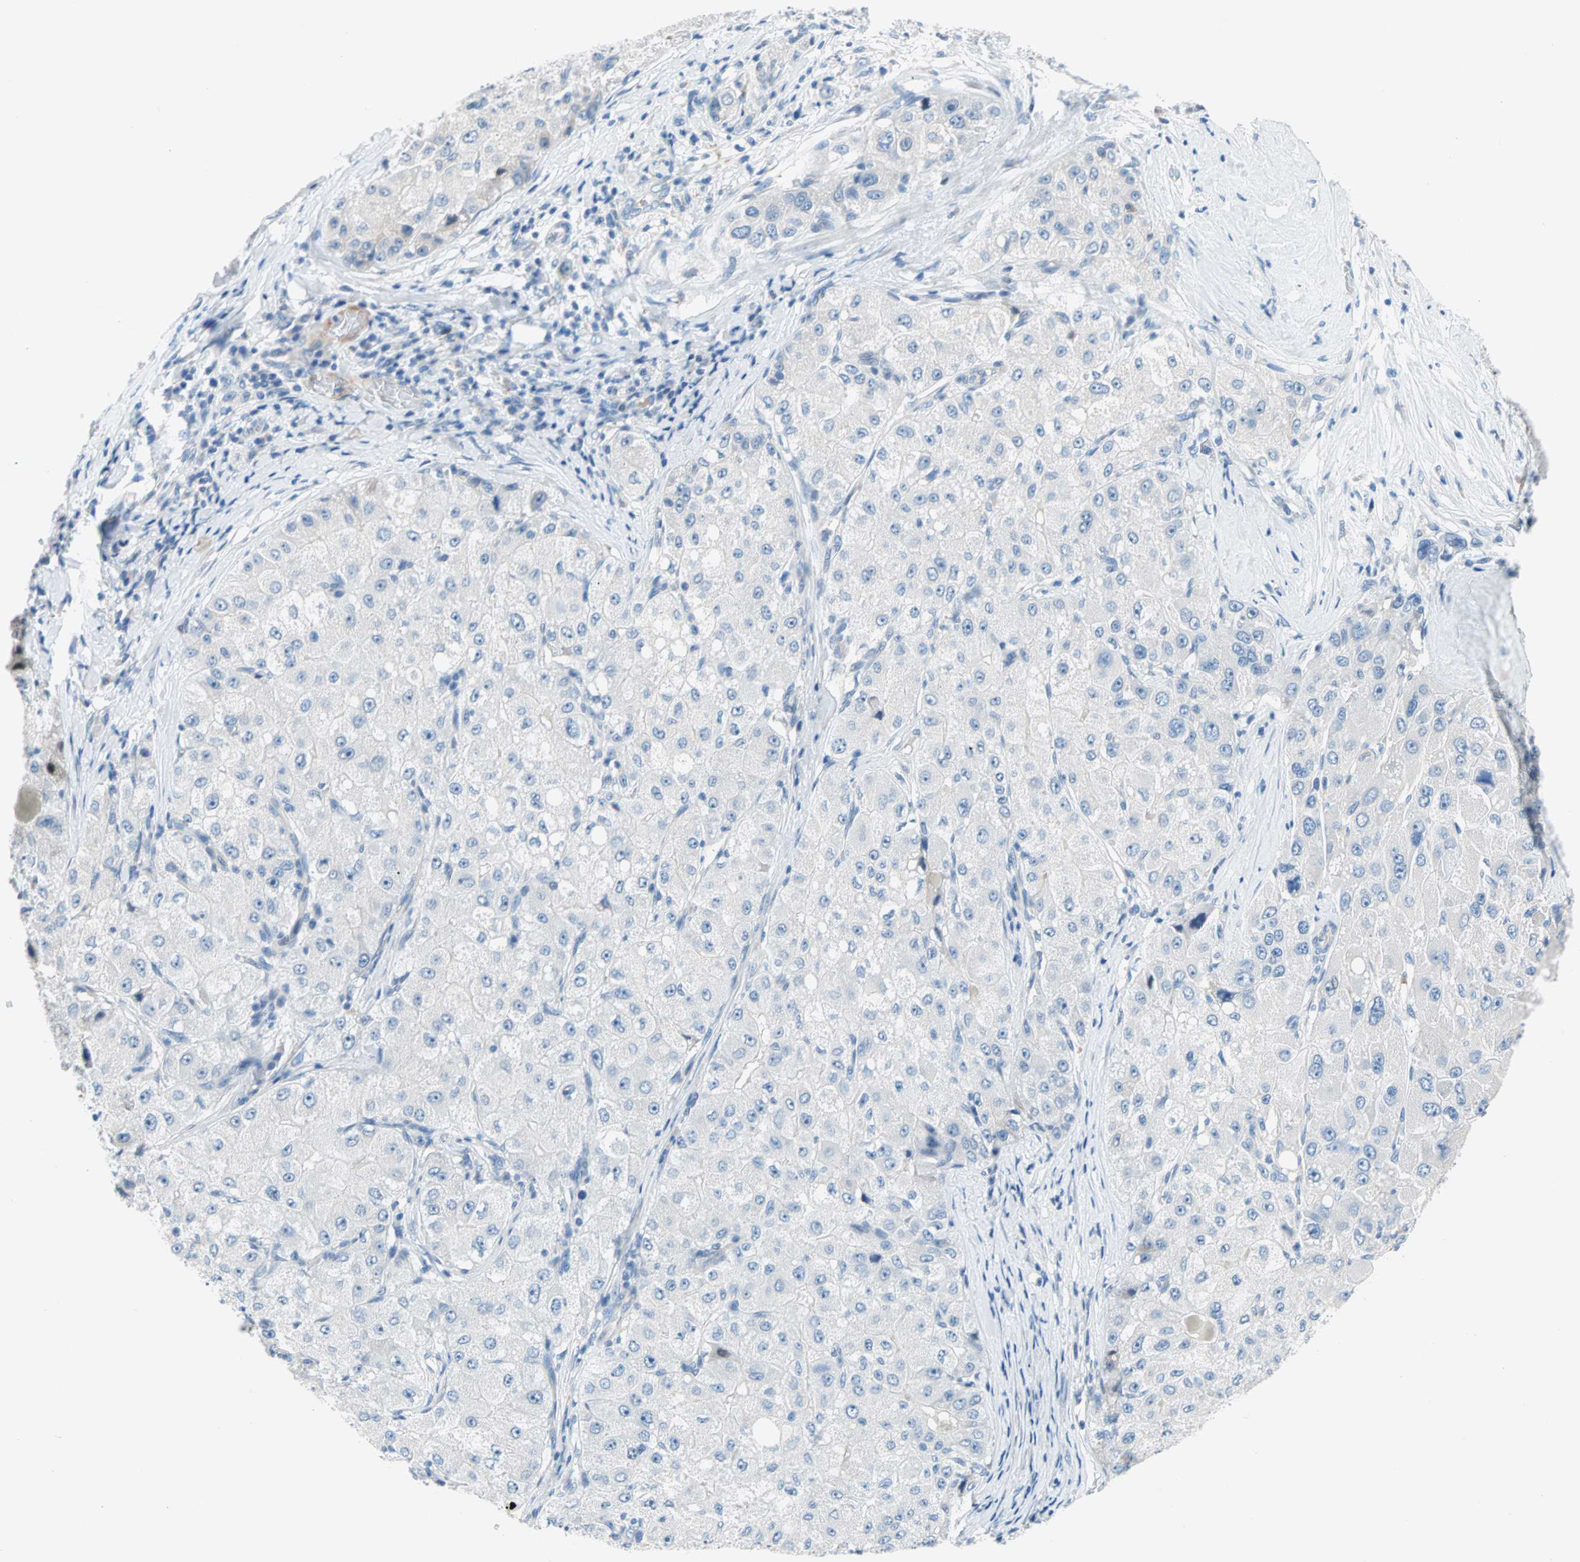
{"staining": {"intensity": "negative", "quantity": "none", "location": "none"}, "tissue": "liver cancer", "cell_type": "Tumor cells", "image_type": "cancer", "snomed": [{"axis": "morphology", "description": "Carcinoma, Hepatocellular, NOS"}, {"axis": "topography", "description": "Liver"}], "caption": "Protein analysis of liver hepatocellular carcinoma exhibits no significant expression in tumor cells.", "gene": "TMEM163", "patient": {"sex": "male", "age": 80}}